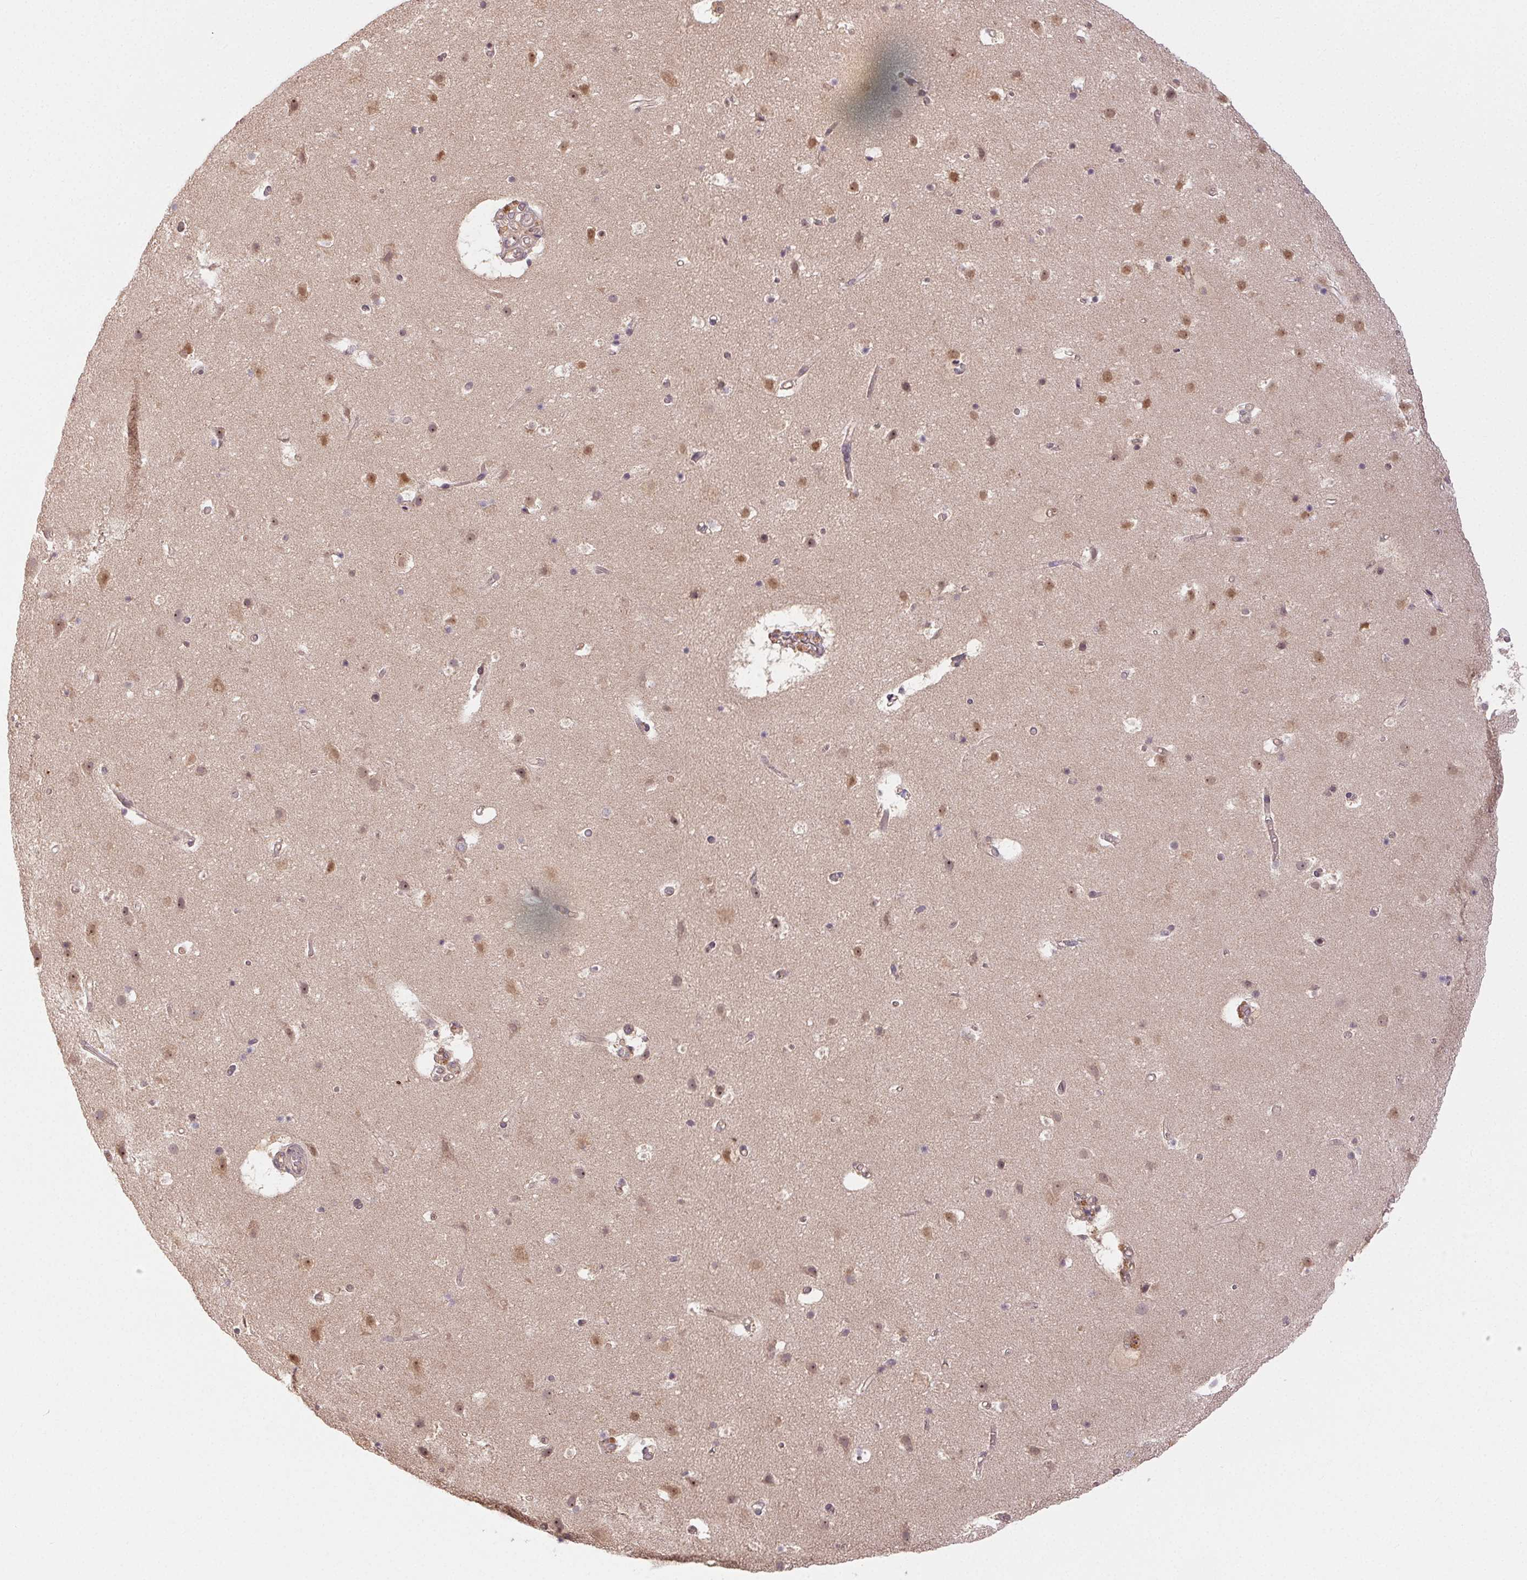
{"staining": {"intensity": "weak", "quantity": "25%-75%", "location": "cytoplasmic/membranous"}, "tissue": "cerebral cortex", "cell_type": "Endothelial cells", "image_type": "normal", "snomed": [{"axis": "morphology", "description": "Normal tissue, NOS"}, {"axis": "topography", "description": "Cerebral cortex"}], "caption": "IHC image of benign cerebral cortex: human cerebral cortex stained using immunohistochemistry (IHC) displays low levels of weak protein expression localized specifically in the cytoplasmic/membranous of endothelial cells, appearing as a cytoplasmic/membranous brown color.", "gene": "MAPKAPK2", "patient": {"sex": "female", "age": 42}}